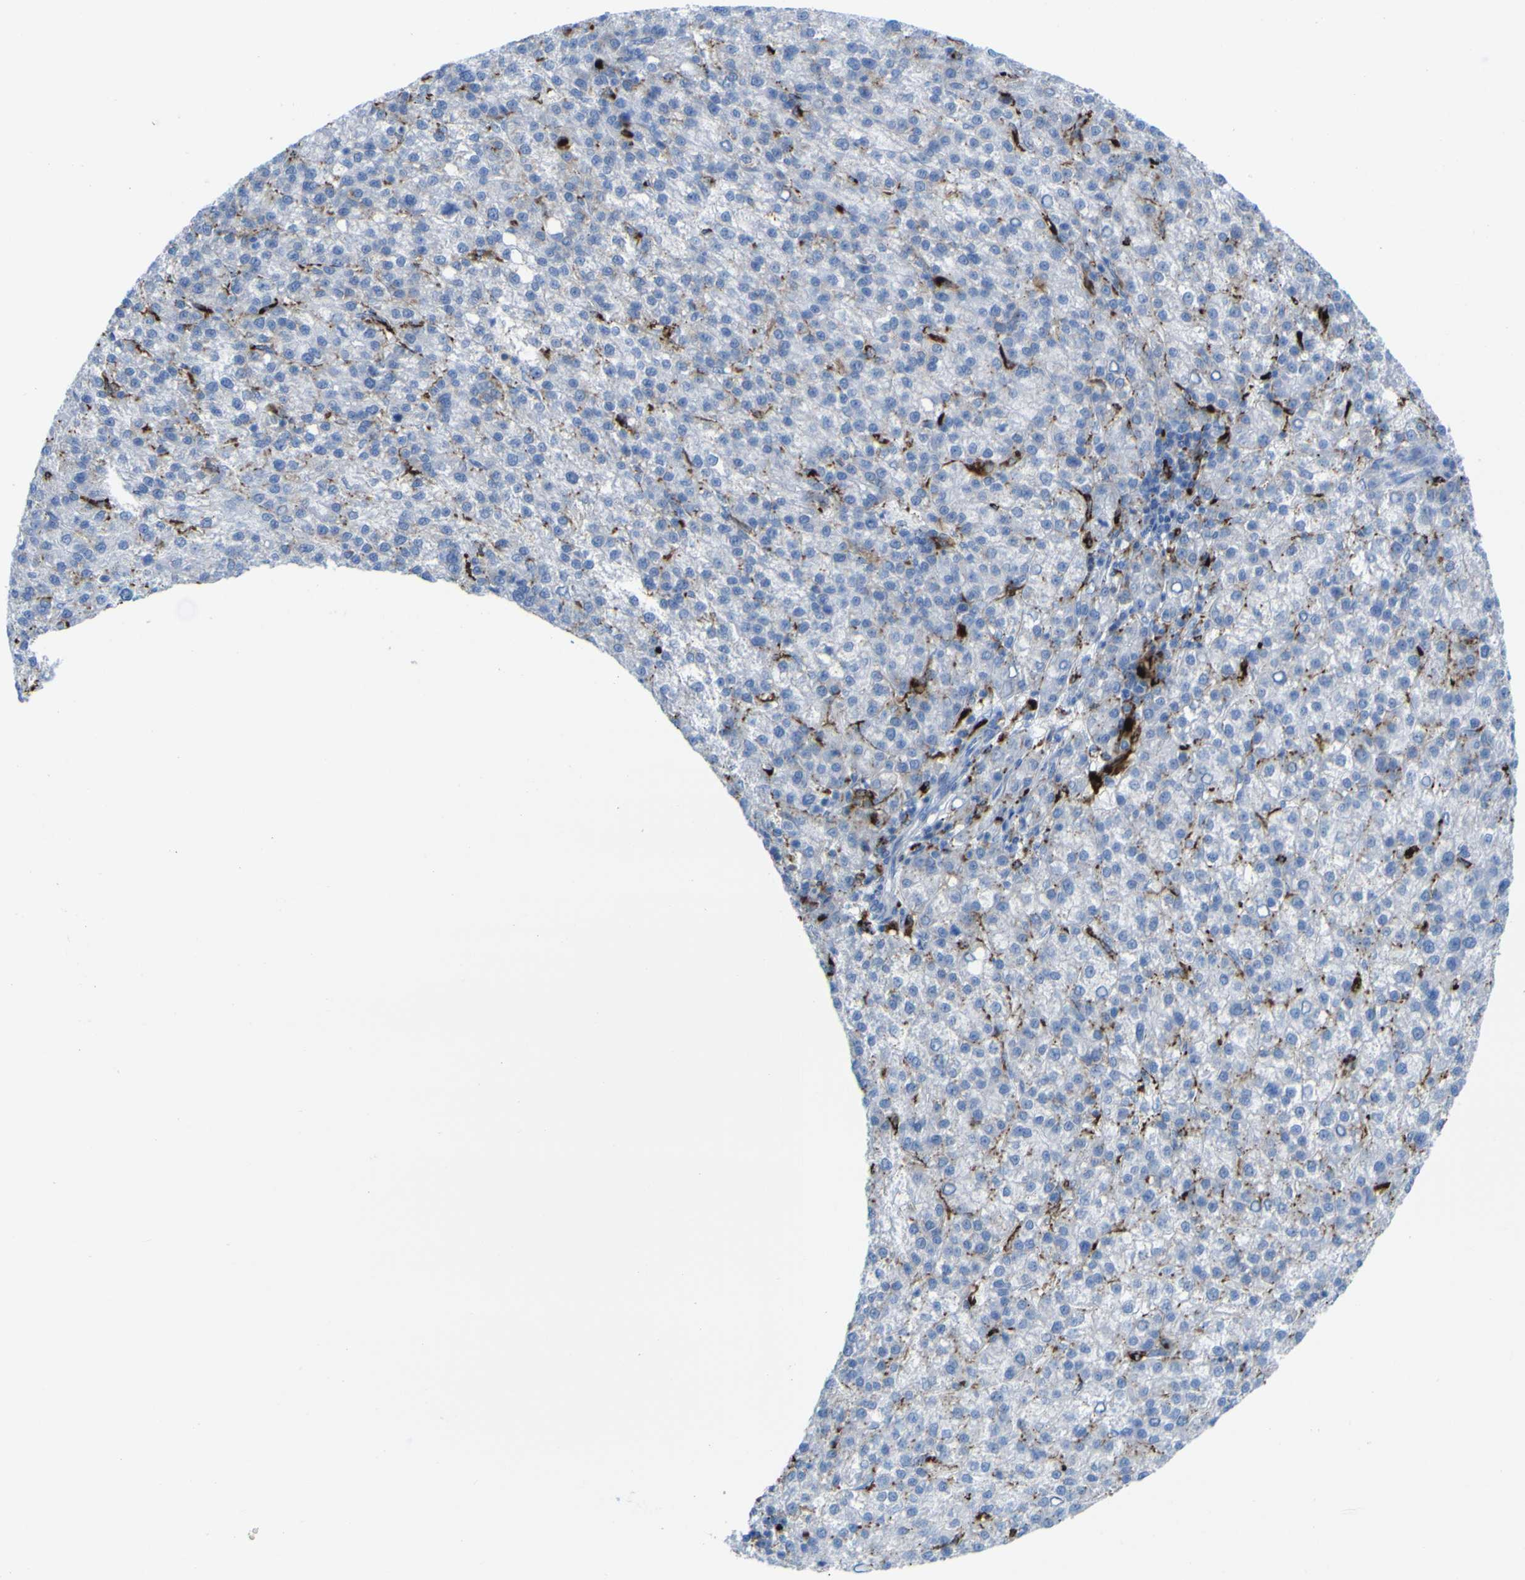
{"staining": {"intensity": "weak", "quantity": "<25%", "location": "cytoplasmic/membranous"}, "tissue": "liver cancer", "cell_type": "Tumor cells", "image_type": "cancer", "snomed": [{"axis": "morphology", "description": "Carcinoma, Hepatocellular, NOS"}, {"axis": "topography", "description": "Liver"}], "caption": "A high-resolution histopathology image shows IHC staining of hepatocellular carcinoma (liver), which shows no significant staining in tumor cells.", "gene": "PLD3", "patient": {"sex": "female", "age": 58}}